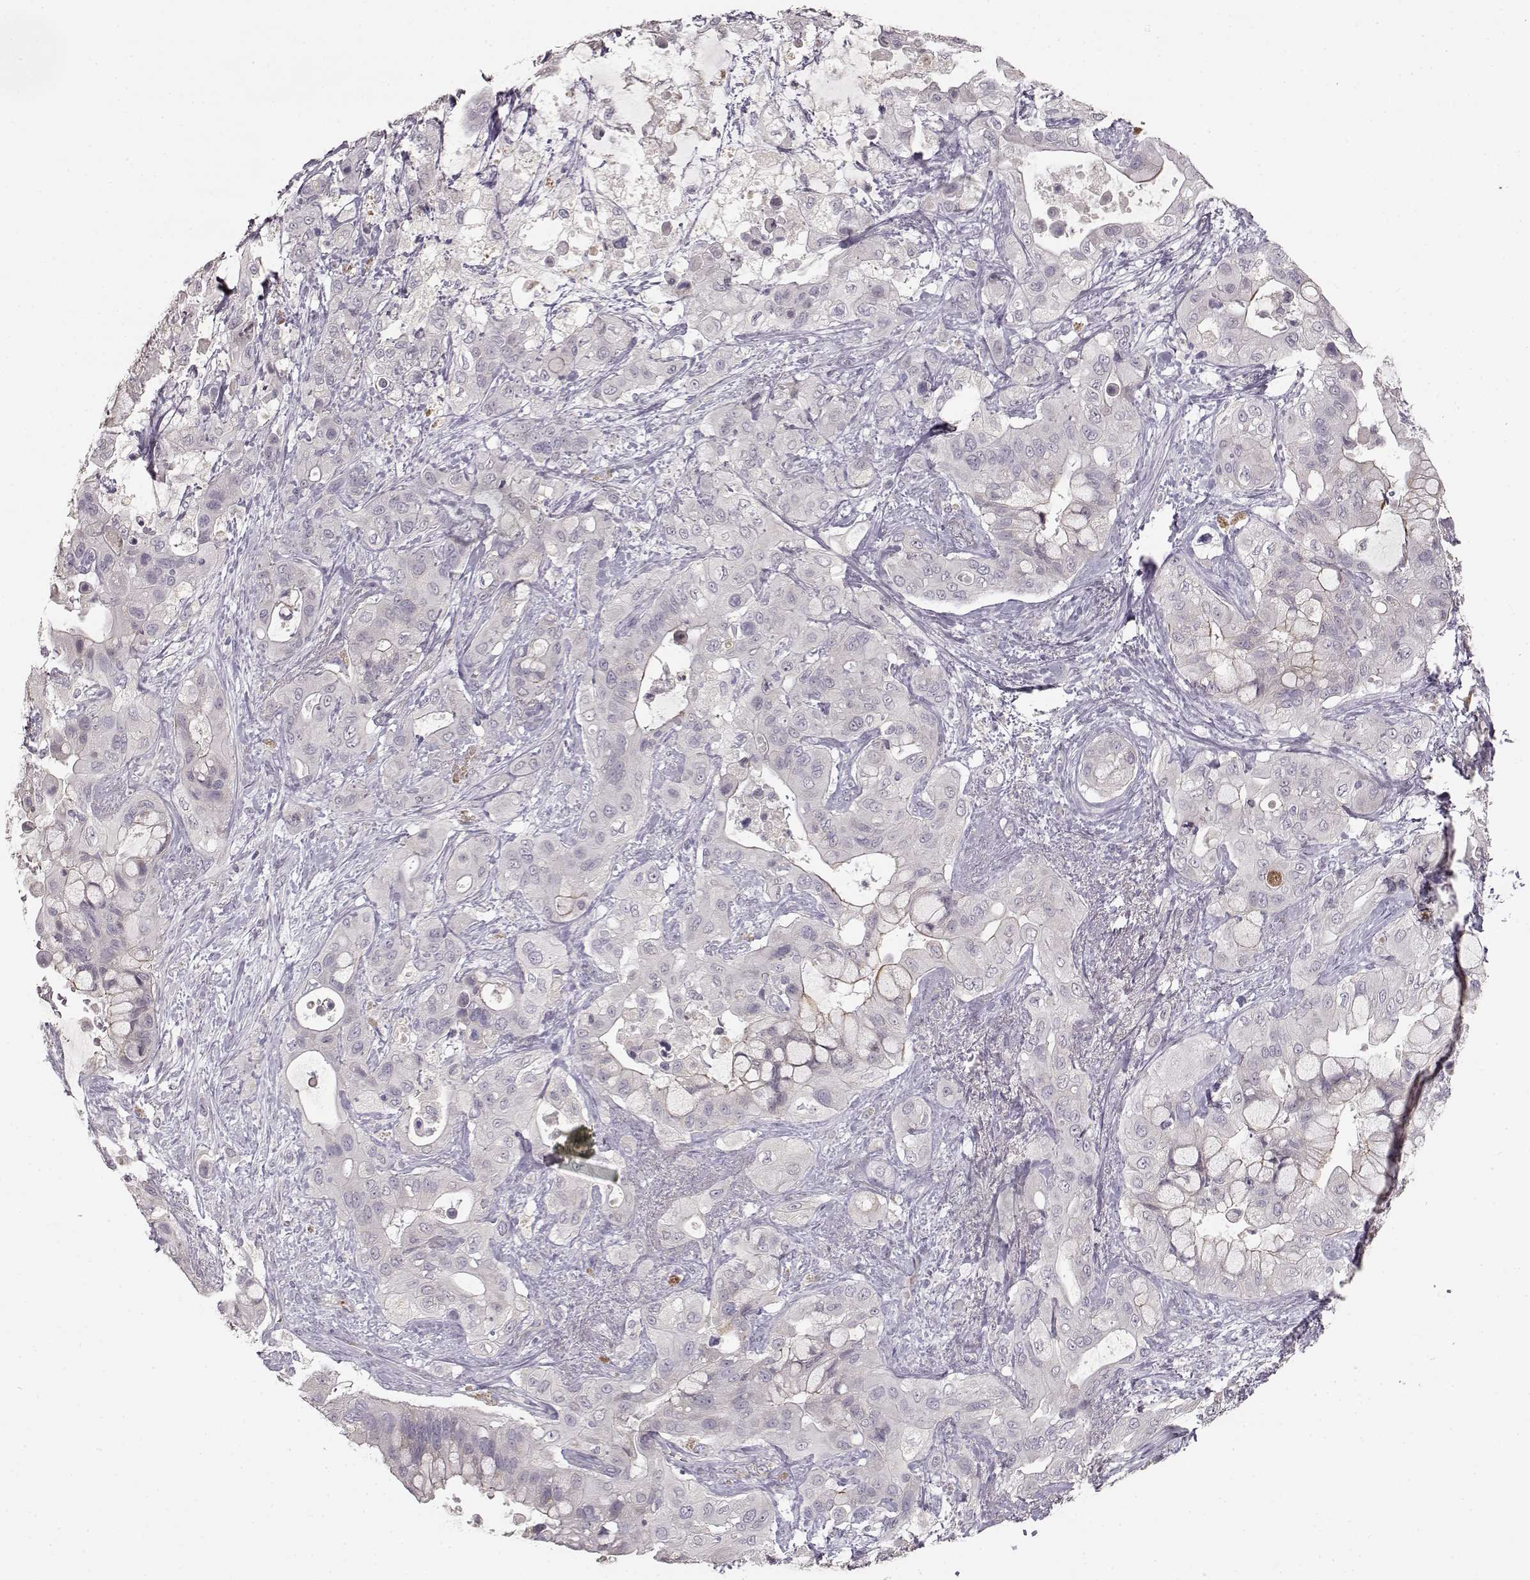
{"staining": {"intensity": "negative", "quantity": "none", "location": "none"}, "tissue": "pancreatic cancer", "cell_type": "Tumor cells", "image_type": "cancer", "snomed": [{"axis": "morphology", "description": "Adenocarcinoma, NOS"}, {"axis": "topography", "description": "Pancreas"}], "caption": "The histopathology image demonstrates no significant positivity in tumor cells of pancreatic adenocarcinoma.", "gene": "GHR", "patient": {"sex": "male", "age": 71}}